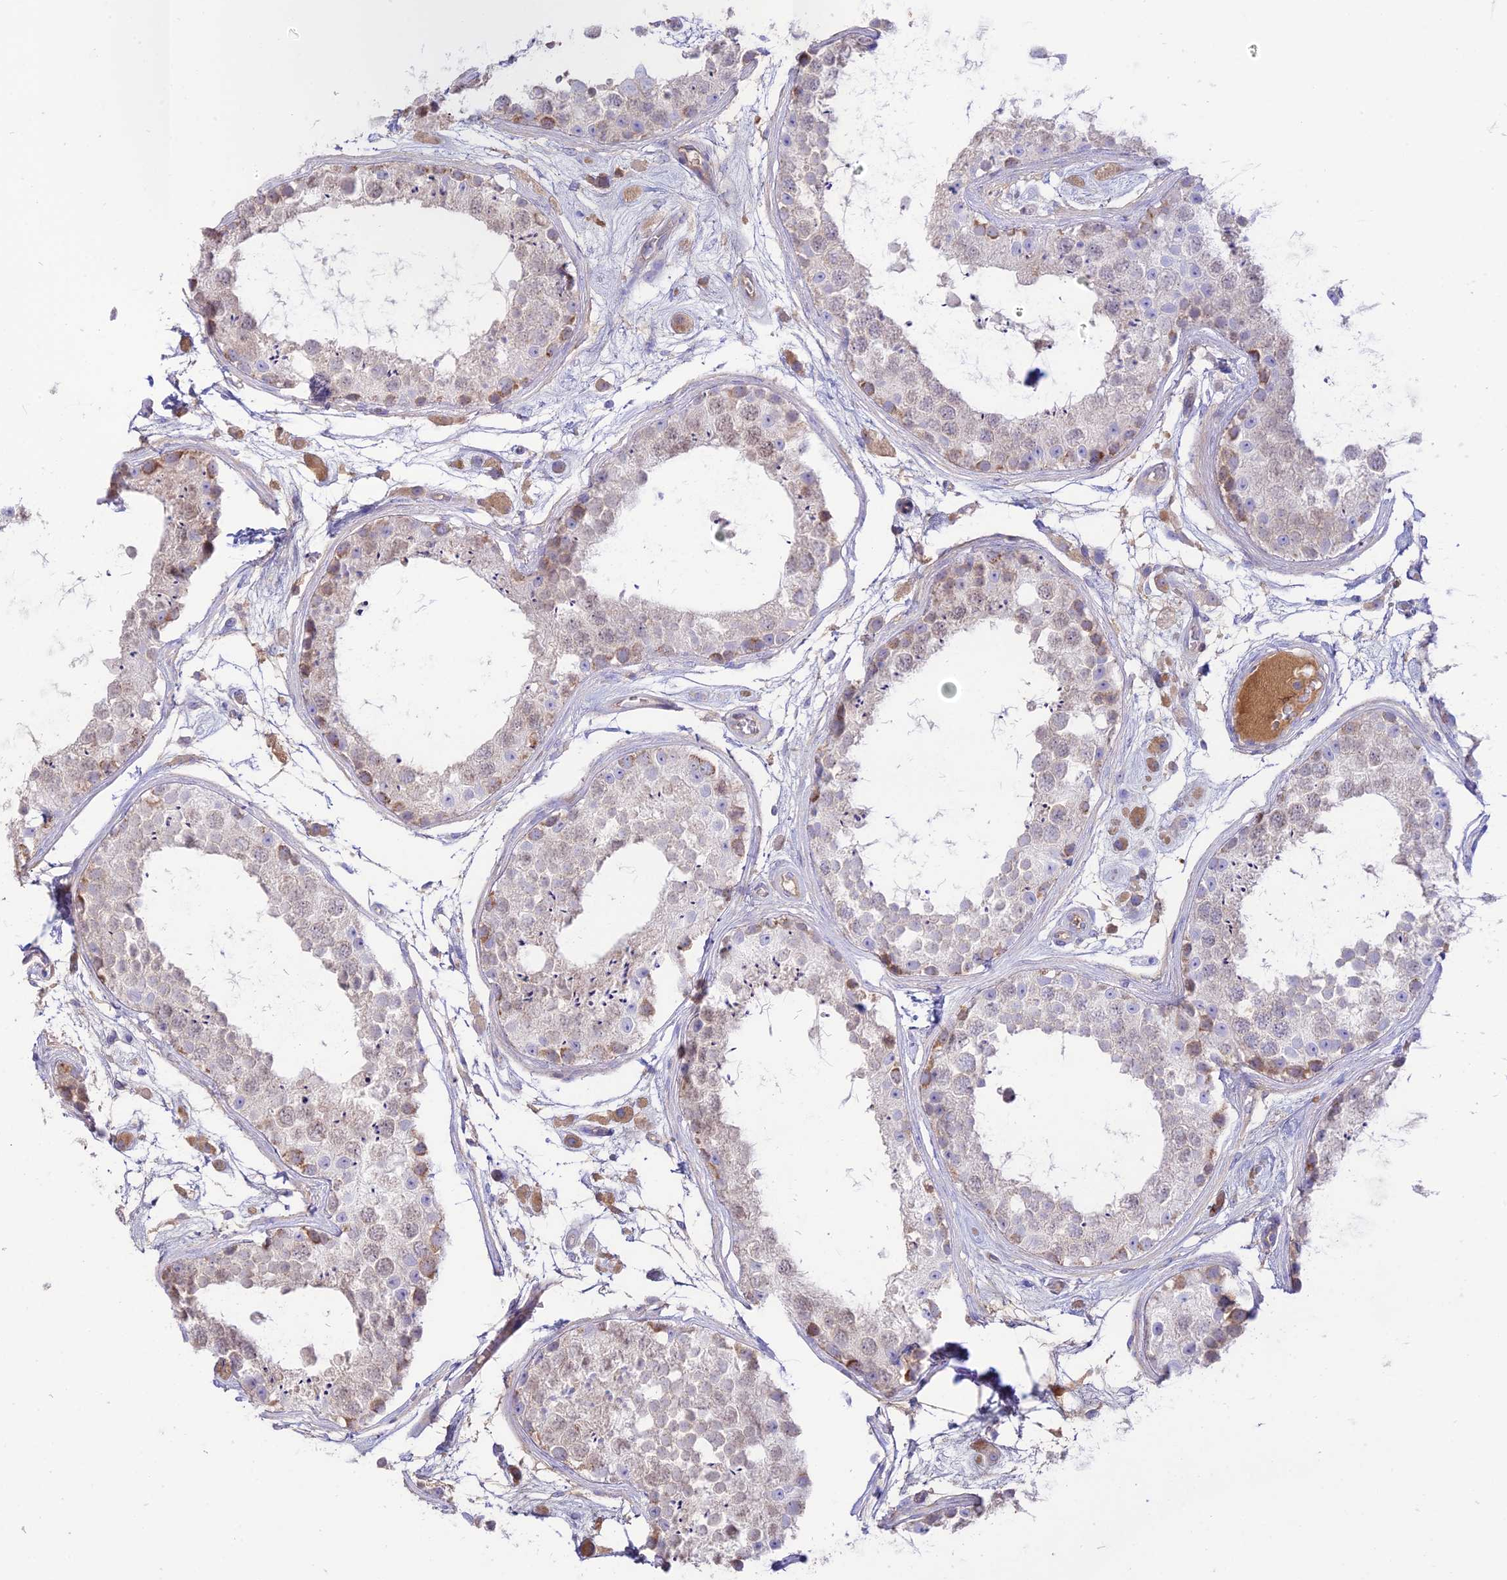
{"staining": {"intensity": "moderate", "quantity": "<25%", "location": "nuclear"}, "tissue": "testis", "cell_type": "Cells in seminiferous ducts", "image_type": "normal", "snomed": [{"axis": "morphology", "description": "Normal tissue, NOS"}, {"axis": "topography", "description": "Testis"}], "caption": "Human testis stained for a protein (brown) shows moderate nuclear positive staining in about <25% of cells in seminiferous ducts.", "gene": "NLRP9", "patient": {"sex": "male", "age": 25}}